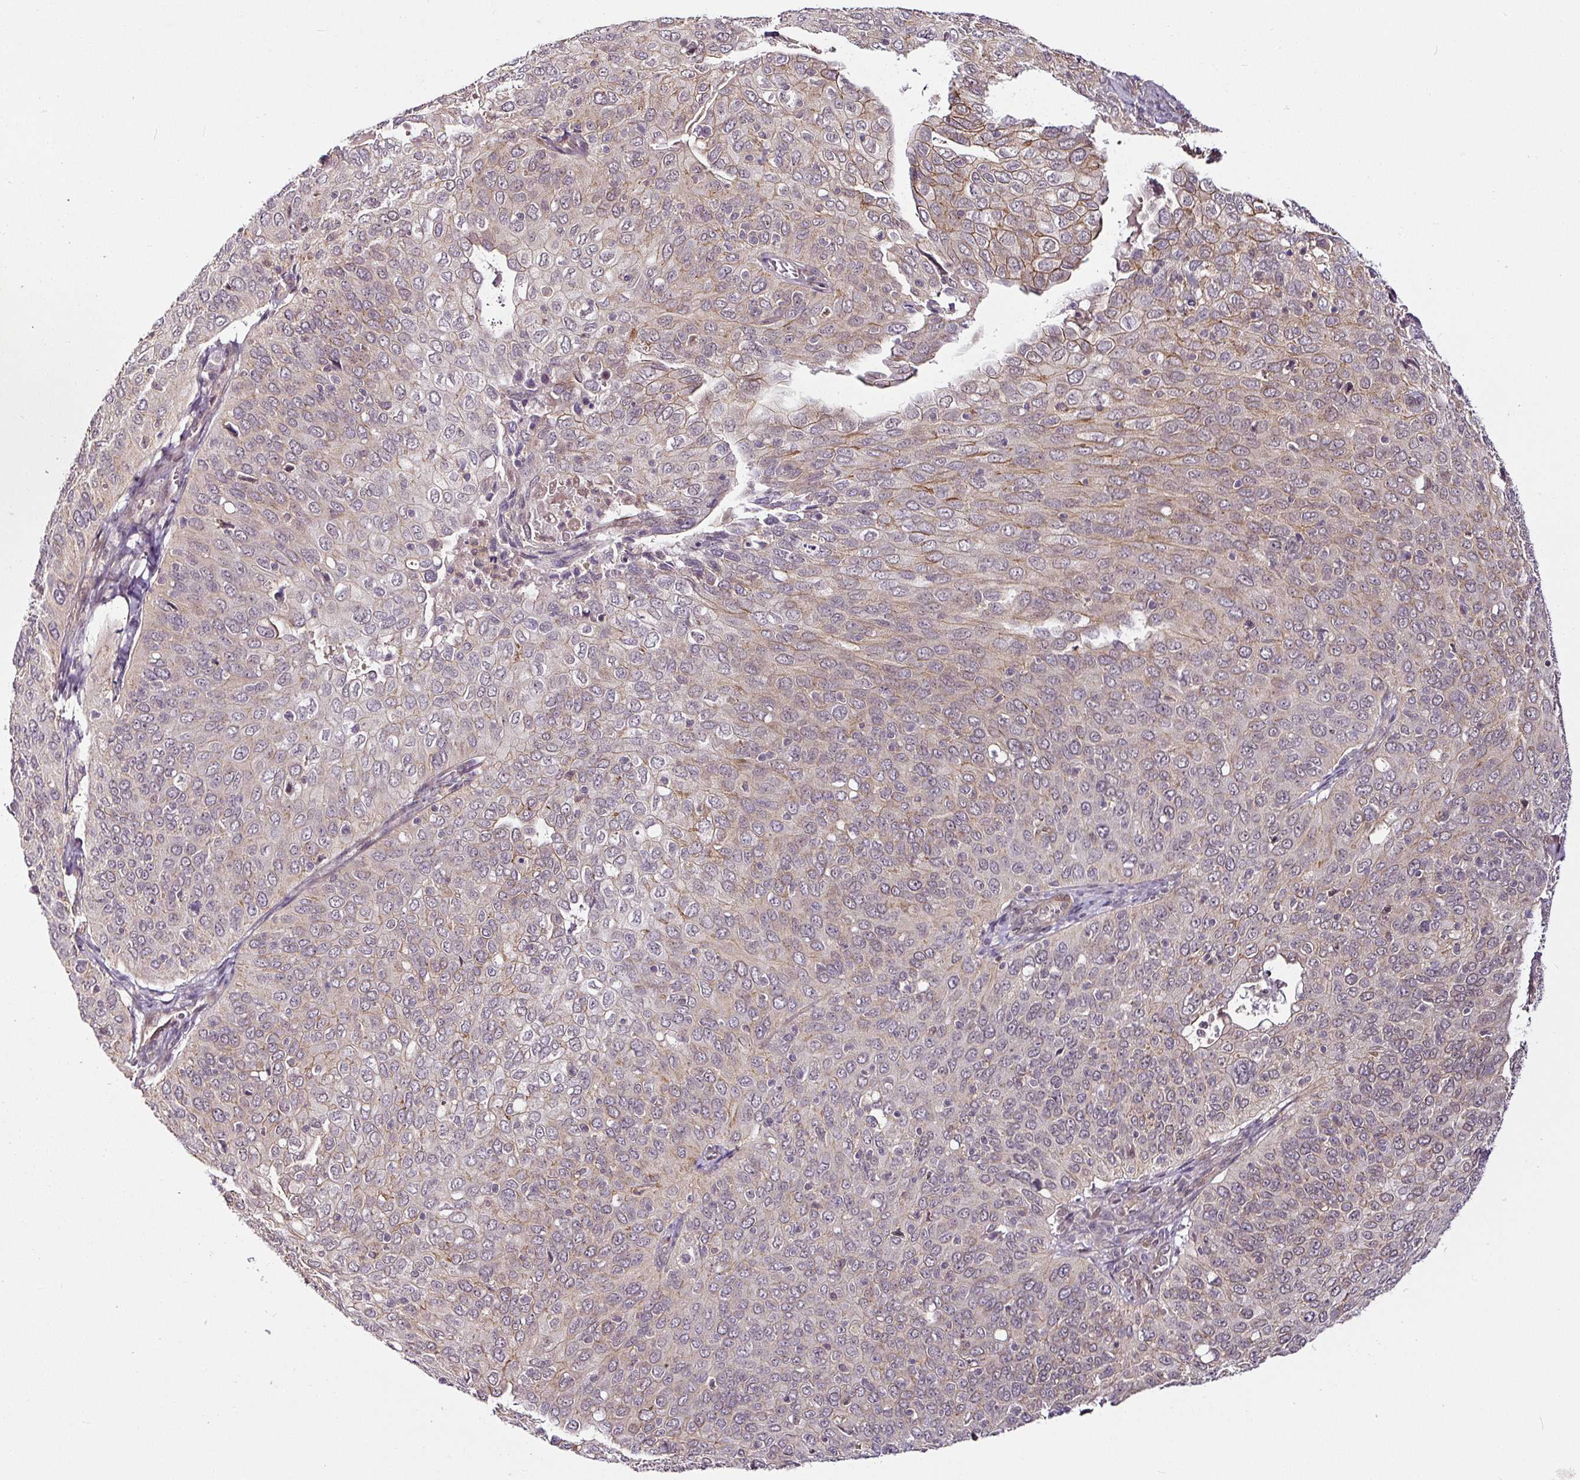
{"staining": {"intensity": "moderate", "quantity": "25%-75%", "location": "cytoplasmic/membranous"}, "tissue": "cervical cancer", "cell_type": "Tumor cells", "image_type": "cancer", "snomed": [{"axis": "morphology", "description": "Squamous cell carcinoma, NOS"}, {"axis": "topography", "description": "Cervix"}], "caption": "This histopathology image demonstrates immunohistochemistry staining of human cervical cancer (squamous cell carcinoma), with medium moderate cytoplasmic/membranous positivity in approximately 25%-75% of tumor cells.", "gene": "DCAF13", "patient": {"sex": "female", "age": 36}}